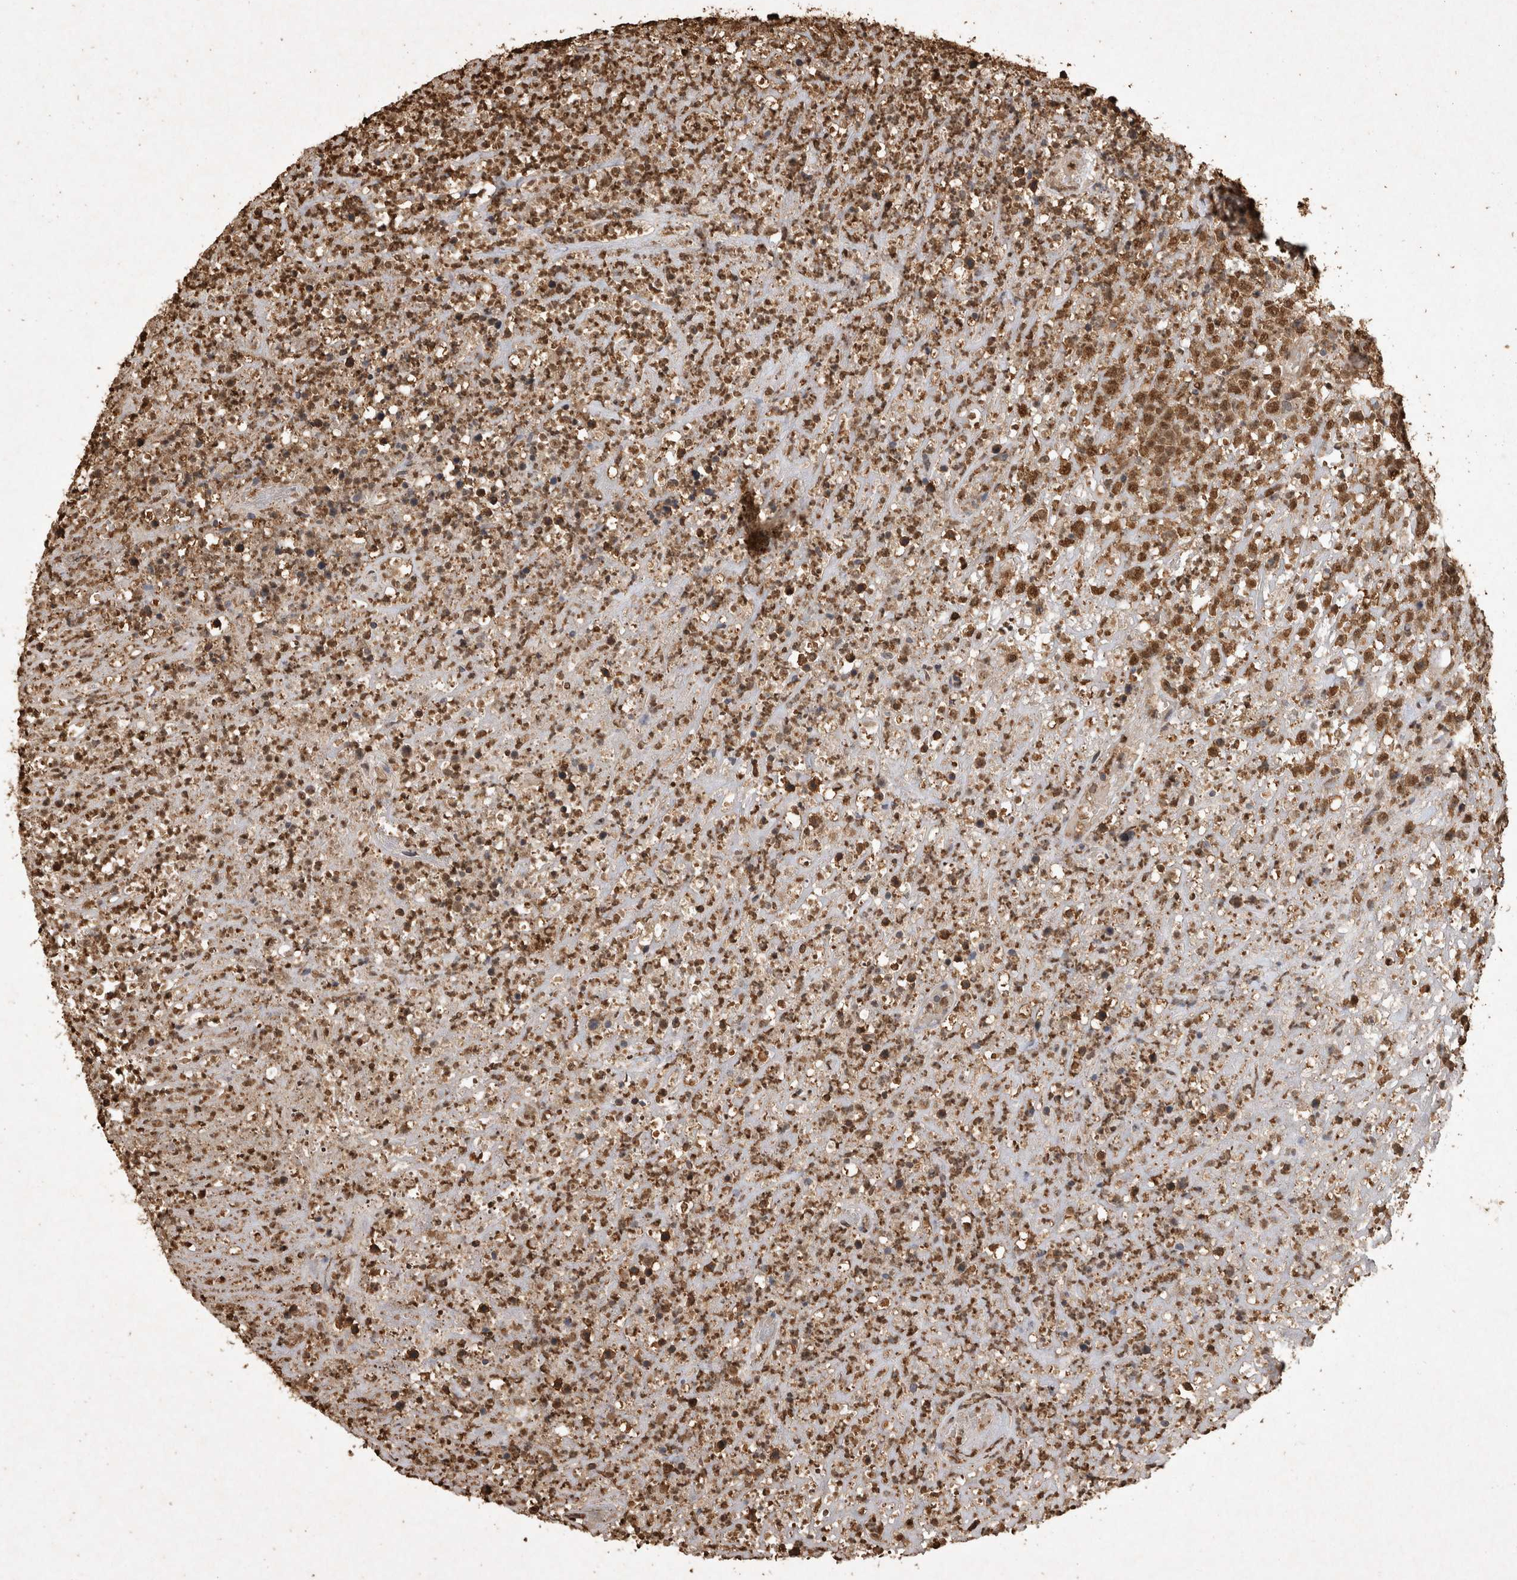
{"staining": {"intensity": "moderate", "quantity": ">75%", "location": "cytoplasmic/membranous,nuclear"}, "tissue": "lymphoma", "cell_type": "Tumor cells", "image_type": "cancer", "snomed": [{"axis": "morphology", "description": "Malignant lymphoma, non-Hodgkin's type, High grade"}, {"axis": "topography", "description": "Colon"}], "caption": "Immunohistochemical staining of human lymphoma shows medium levels of moderate cytoplasmic/membranous and nuclear positivity in about >75% of tumor cells. The staining was performed using DAB (3,3'-diaminobenzidine) to visualize the protein expression in brown, while the nuclei were stained in blue with hematoxylin (Magnification: 20x).", "gene": "OAS2", "patient": {"sex": "female", "age": 53}}